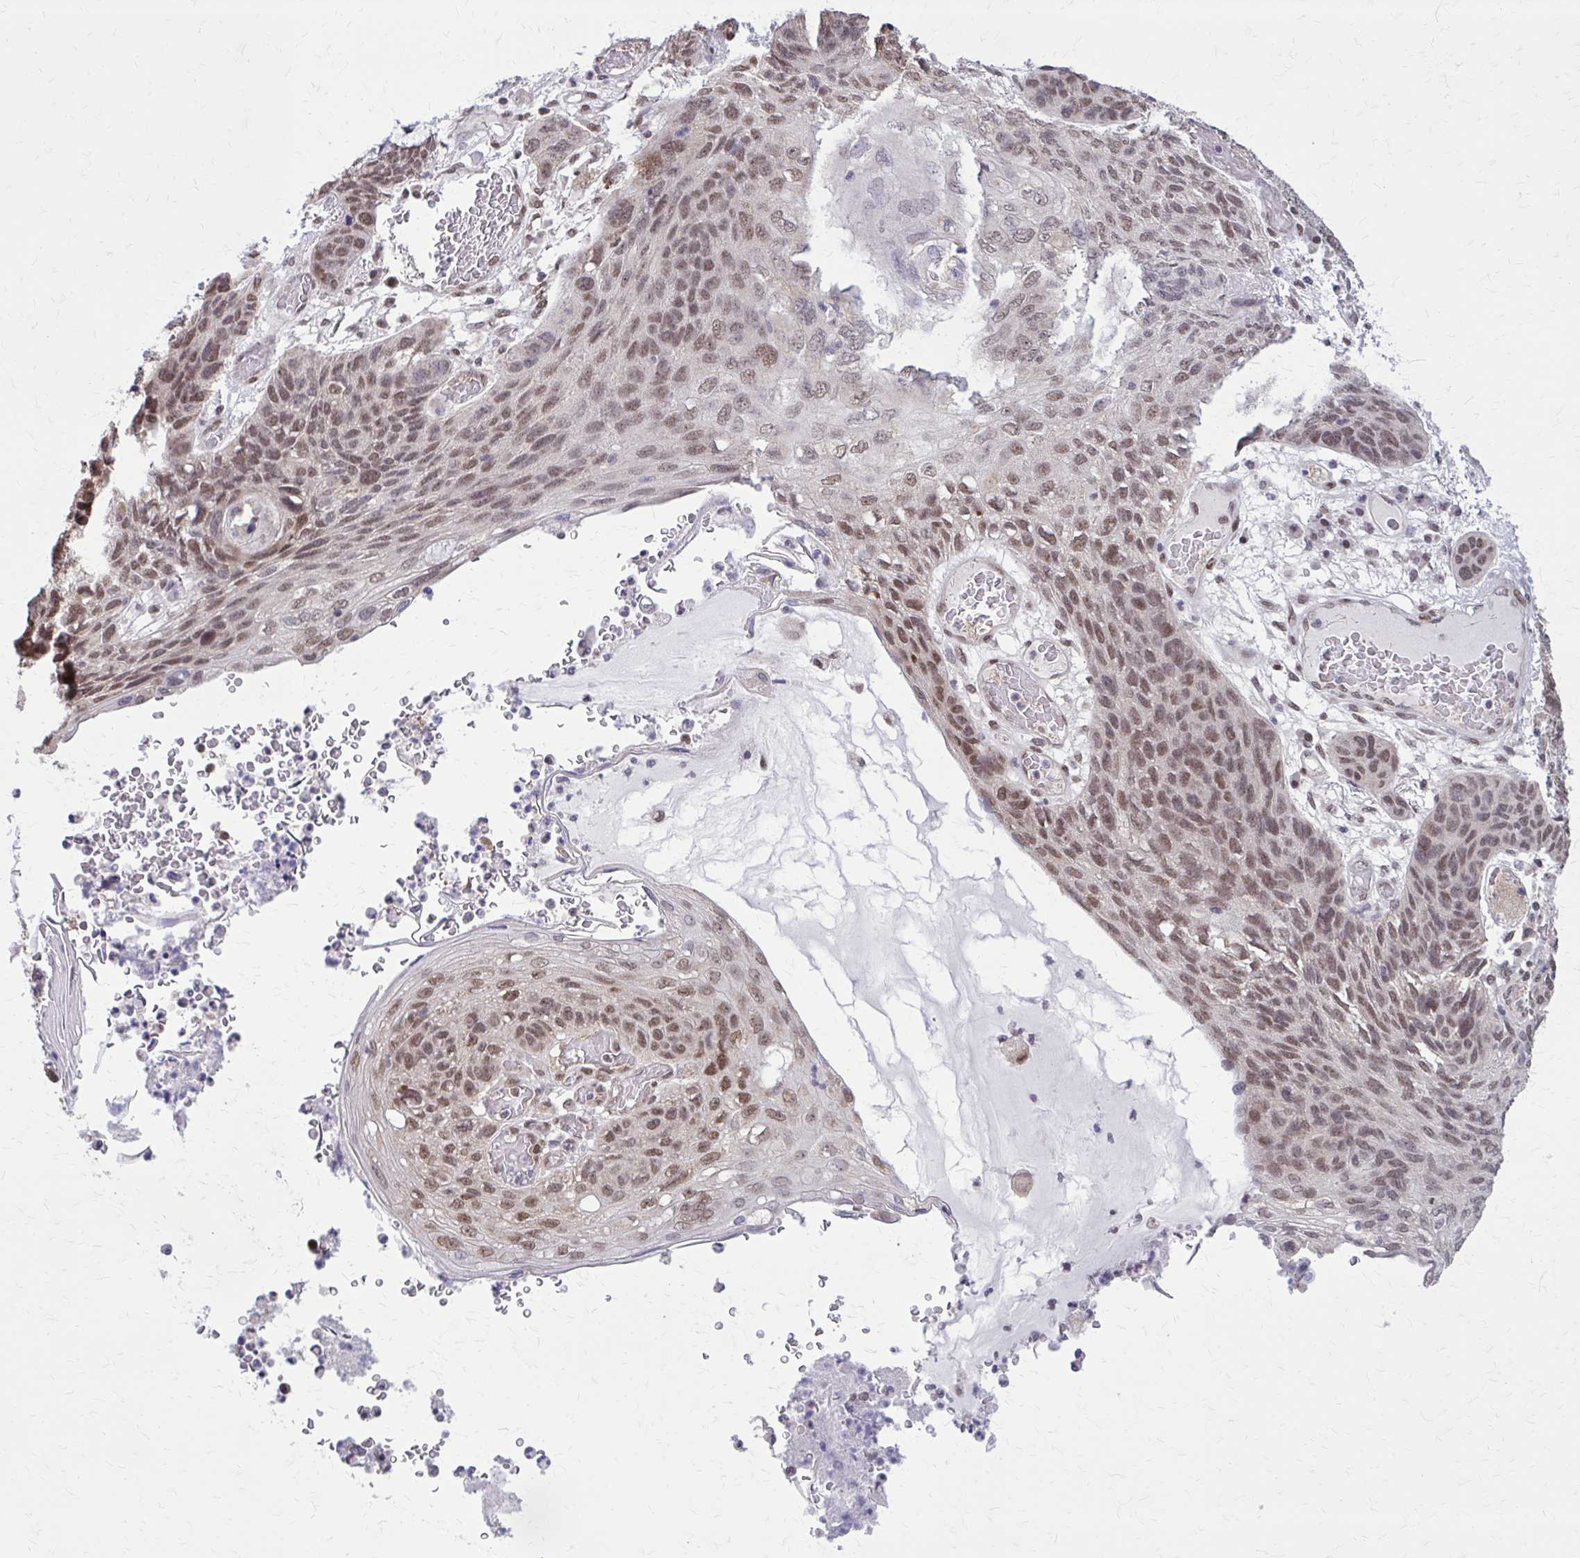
{"staining": {"intensity": "moderate", "quantity": ">75%", "location": "nuclear"}, "tissue": "lung cancer", "cell_type": "Tumor cells", "image_type": "cancer", "snomed": [{"axis": "morphology", "description": "Squamous cell carcinoma, NOS"}, {"axis": "morphology", "description": "Squamous cell carcinoma, metastatic, NOS"}, {"axis": "topography", "description": "Lymph node"}, {"axis": "topography", "description": "Lung"}], "caption": "Immunohistochemistry staining of metastatic squamous cell carcinoma (lung), which exhibits medium levels of moderate nuclear positivity in approximately >75% of tumor cells indicating moderate nuclear protein positivity. The staining was performed using DAB (brown) for protein detection and nuclei were counterstained in hematoxylin (blue).", "gene": "TTF1", "patient": {"sex": "male", "age": 41}}